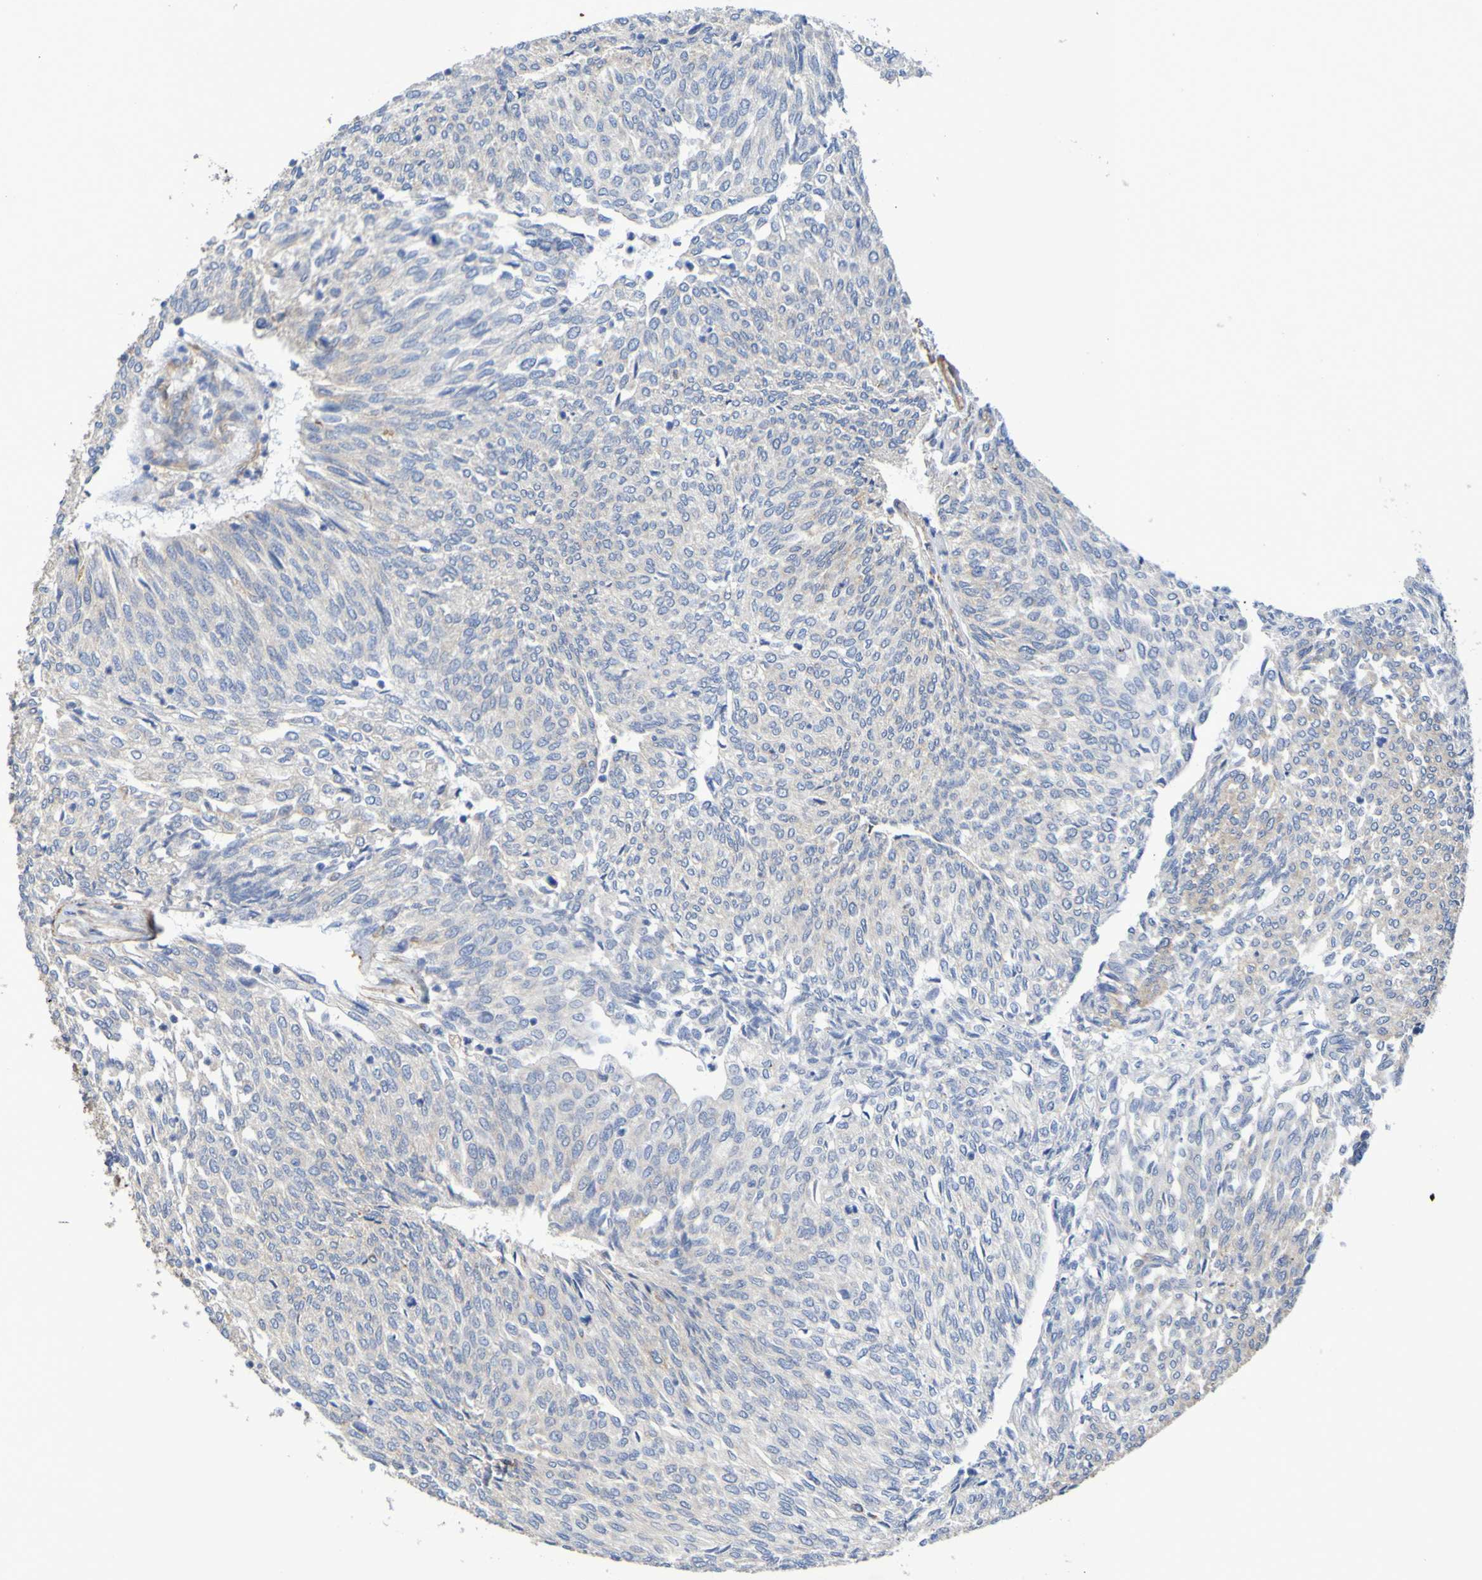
{"staining": {"intensity": "moderate", "quantity": "<25%", "location": "cytoplasmic/membranous"}, "tissue": "urothelial cancer", "cell_type": "Tumor cells", "image_type": "cancer", "snomed": [{"axis": "morphology", "description": "Urothelial carcinoma, Low grade"}, {"axis": "topography", "description": "Urinary bladder"}], "caption": "Protein staining of urothelial cancer tissue displays moderate cytoplasmic/membranous positivity in approximately <25% of tumor cells. Immunohistochemistry stains the protein in brown and the nuclei are stained blue.", "gene": "SRPRB", "patient": {"sex": "female", "age": 79}}